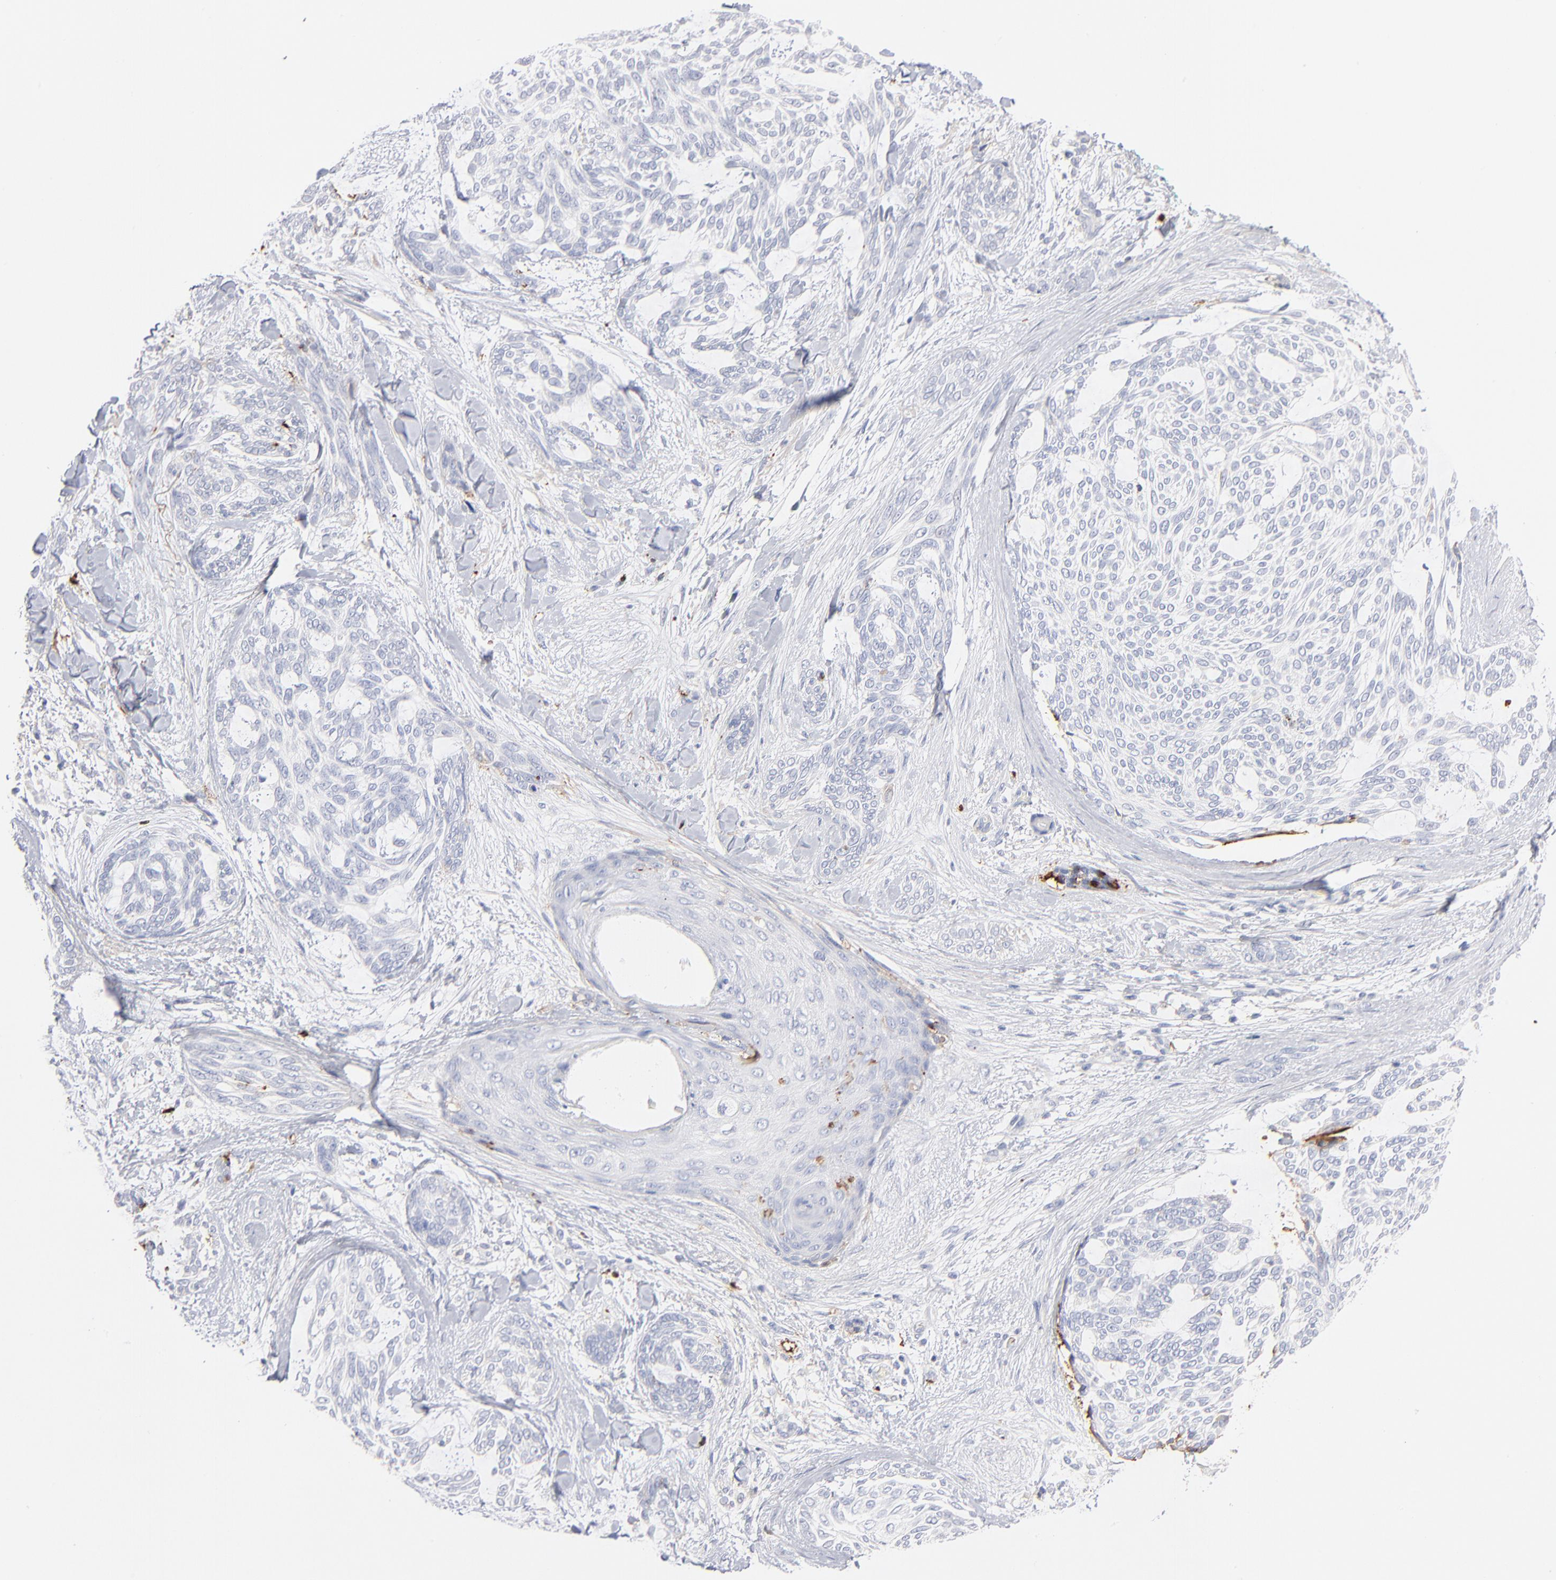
{"staining": {"intensity": "negative", "quantity": "none", "location": "none"}, "tissue": "skin cancer", "cell_type": "Tumor cells", "image_type": "cancer", "snomed": [{"axis": "morphology", "description": "Normal tissue, NOS"}, {"axis": "morphology", "description": "Basal cell carcinoma"}, {"axis": "topography", "description": "Skin"}], "caption": "Tumor cells are negative for protein expression in human basal cell carcinoma (skin).", "gene": "APOH", "patient": {"sex": "female", "age": 71}}